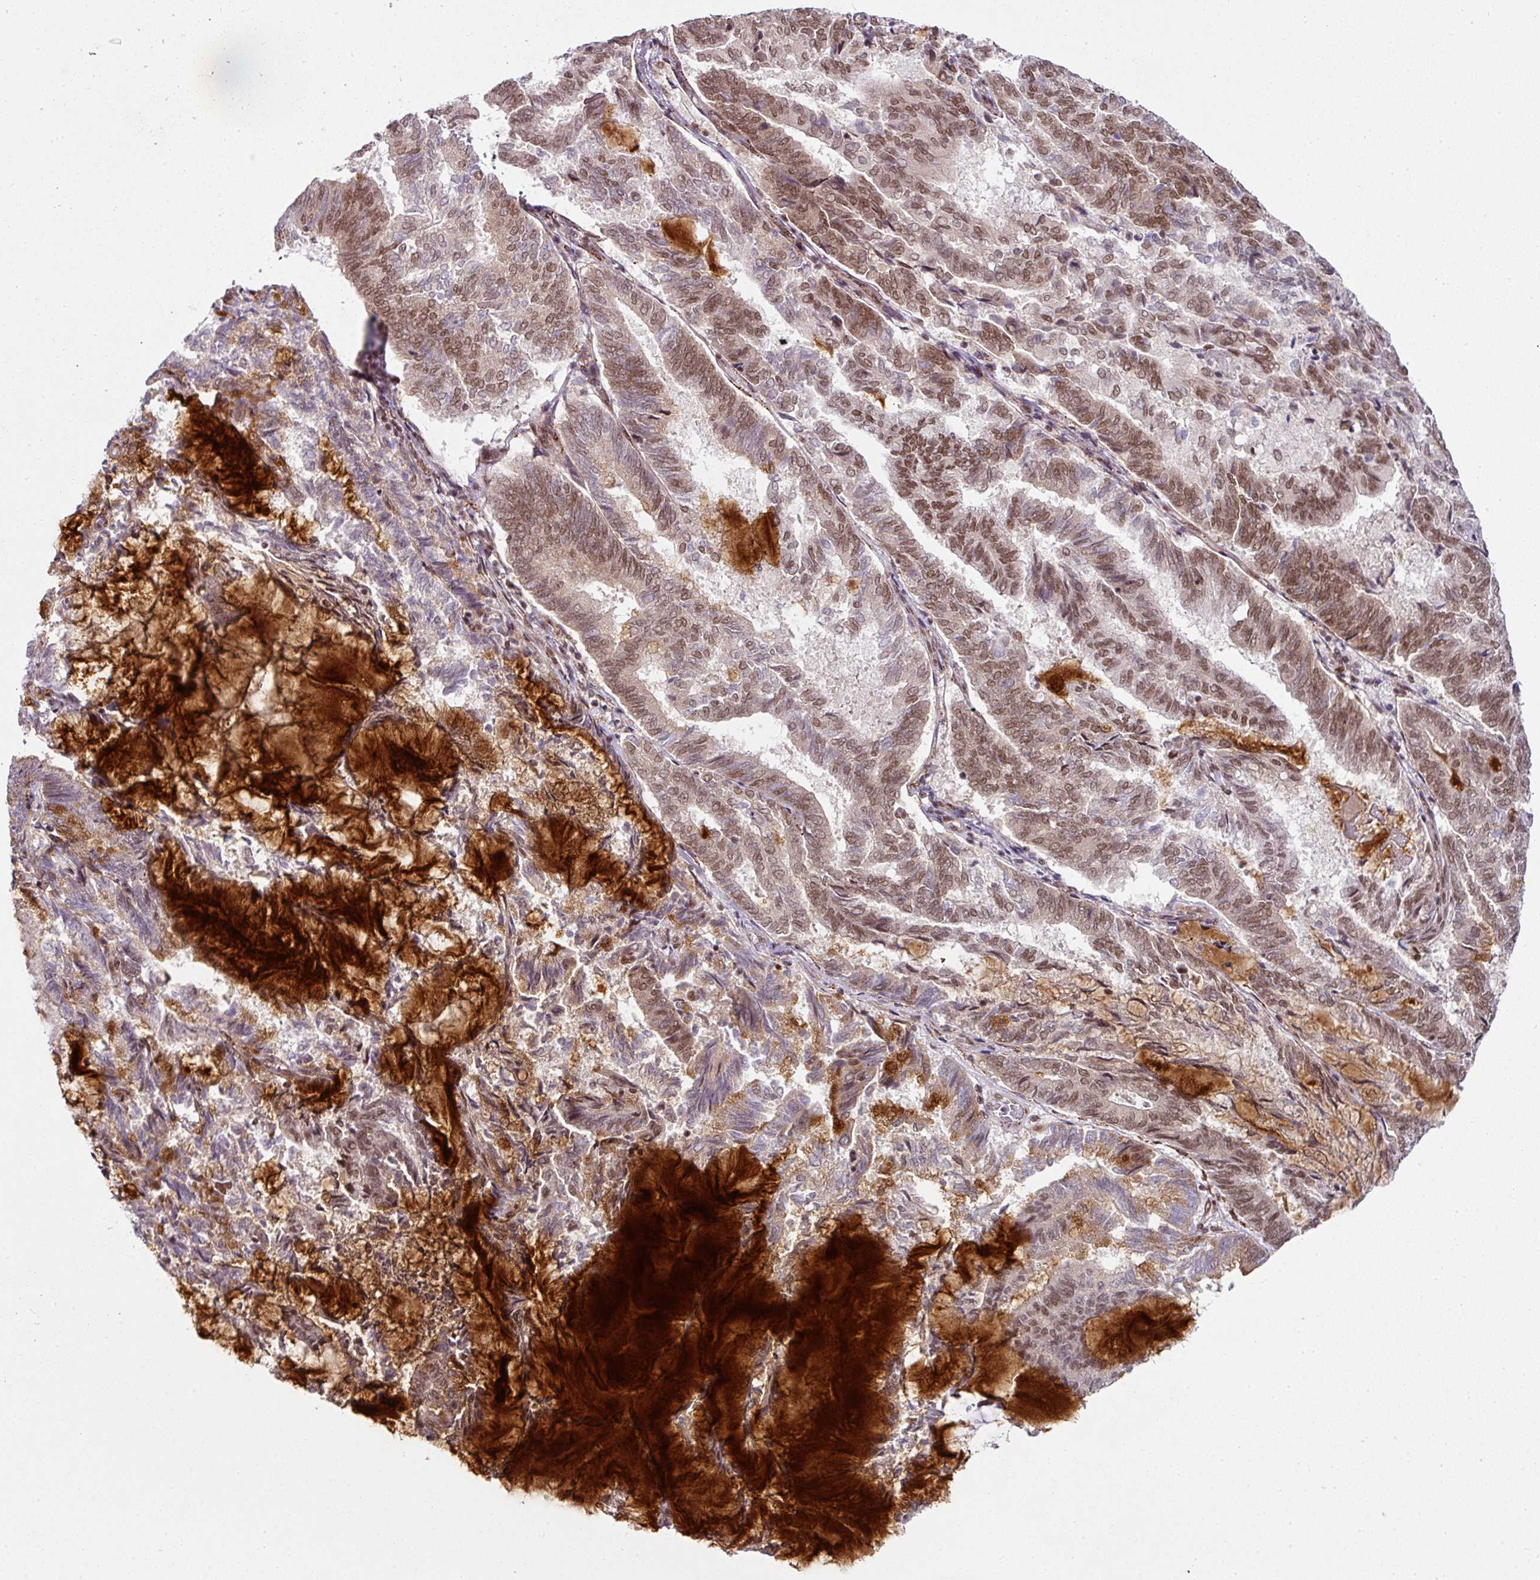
{"staining": {"intensity": "moderate", "quantity": ">75%", "location": "nuclear"}, "tissue": "endometrial cancer", "cell_type": "Tumor cells", "image_type": "cancer", "snomed": [{"axis": "morphology", "description": "Adenocarcinoma, NOS"}, {"axis": "topography", "description": "Endometrium"}], "caption": "Immunohistochemistry of human endometrial adenocarcinoma demonstrates medium levels of moderate nuclear expression in about >75% of tumor cells. (DAB = brown stain, brightfield microscopy at high magnification).", "gene": "NFYA", "patient": {"sex": "female", "age": 80}}